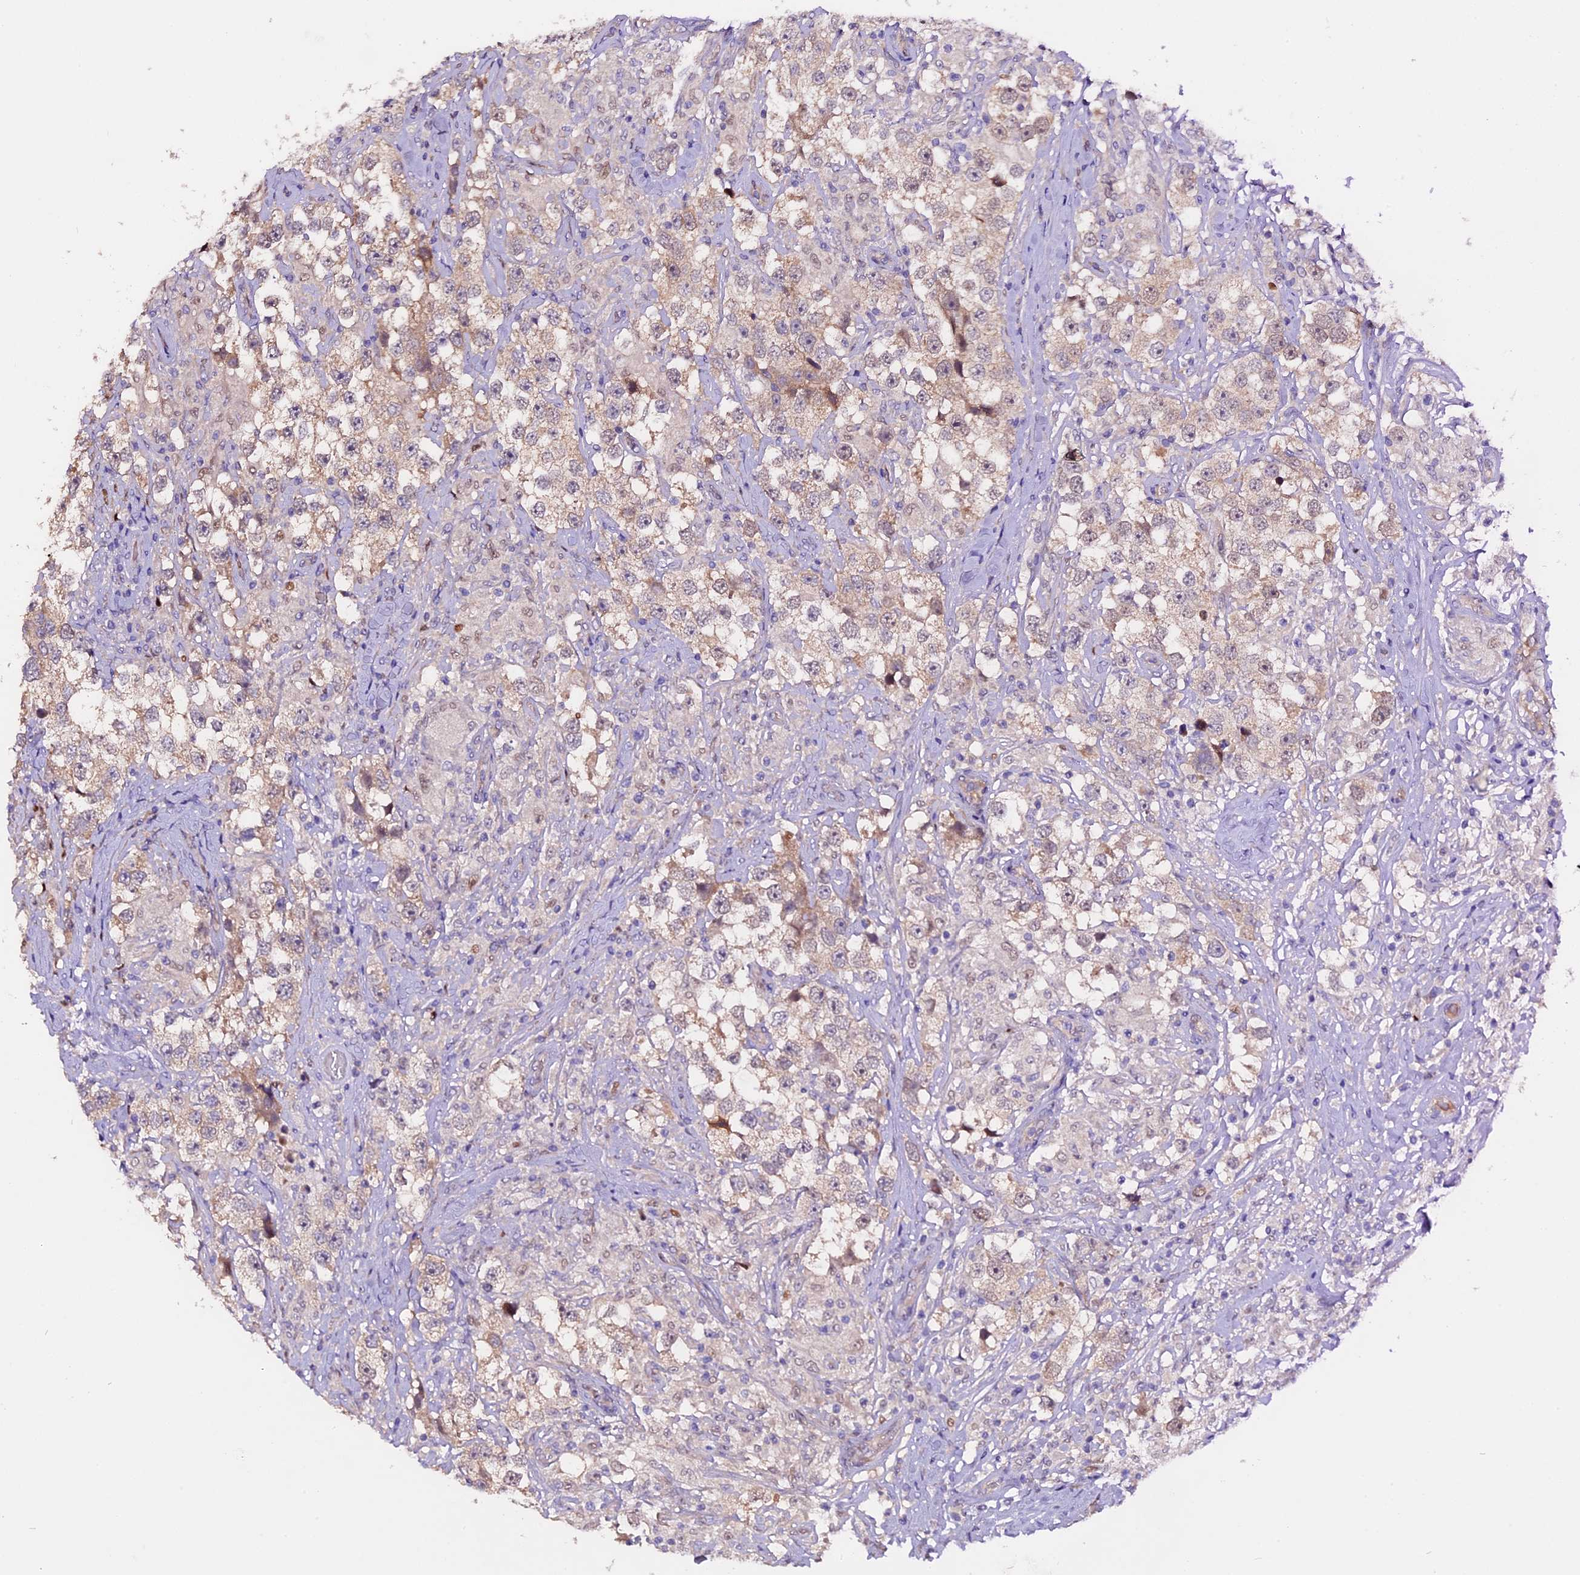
{"staining": {"intensity": "weak", "quantity": "25%-75%", "location": "cytoplasmic/membranous"}, "tissue": "testis cancer", "cell_type": "Tumor cells", "image_type": "cancer", "snomed": [{"axis": "morphology", "description": "Seminoma, NOS"}, {"axis": "topography", "description": "Testis"}], "caption": "Human testis cancer stained with a brown dye demonstrates weak cytoplasmic/membranous positive staining in about 25%-75% of tumor cells.", "gene": "C9orf40", "patient": {"sex": "male", "age": 46}}